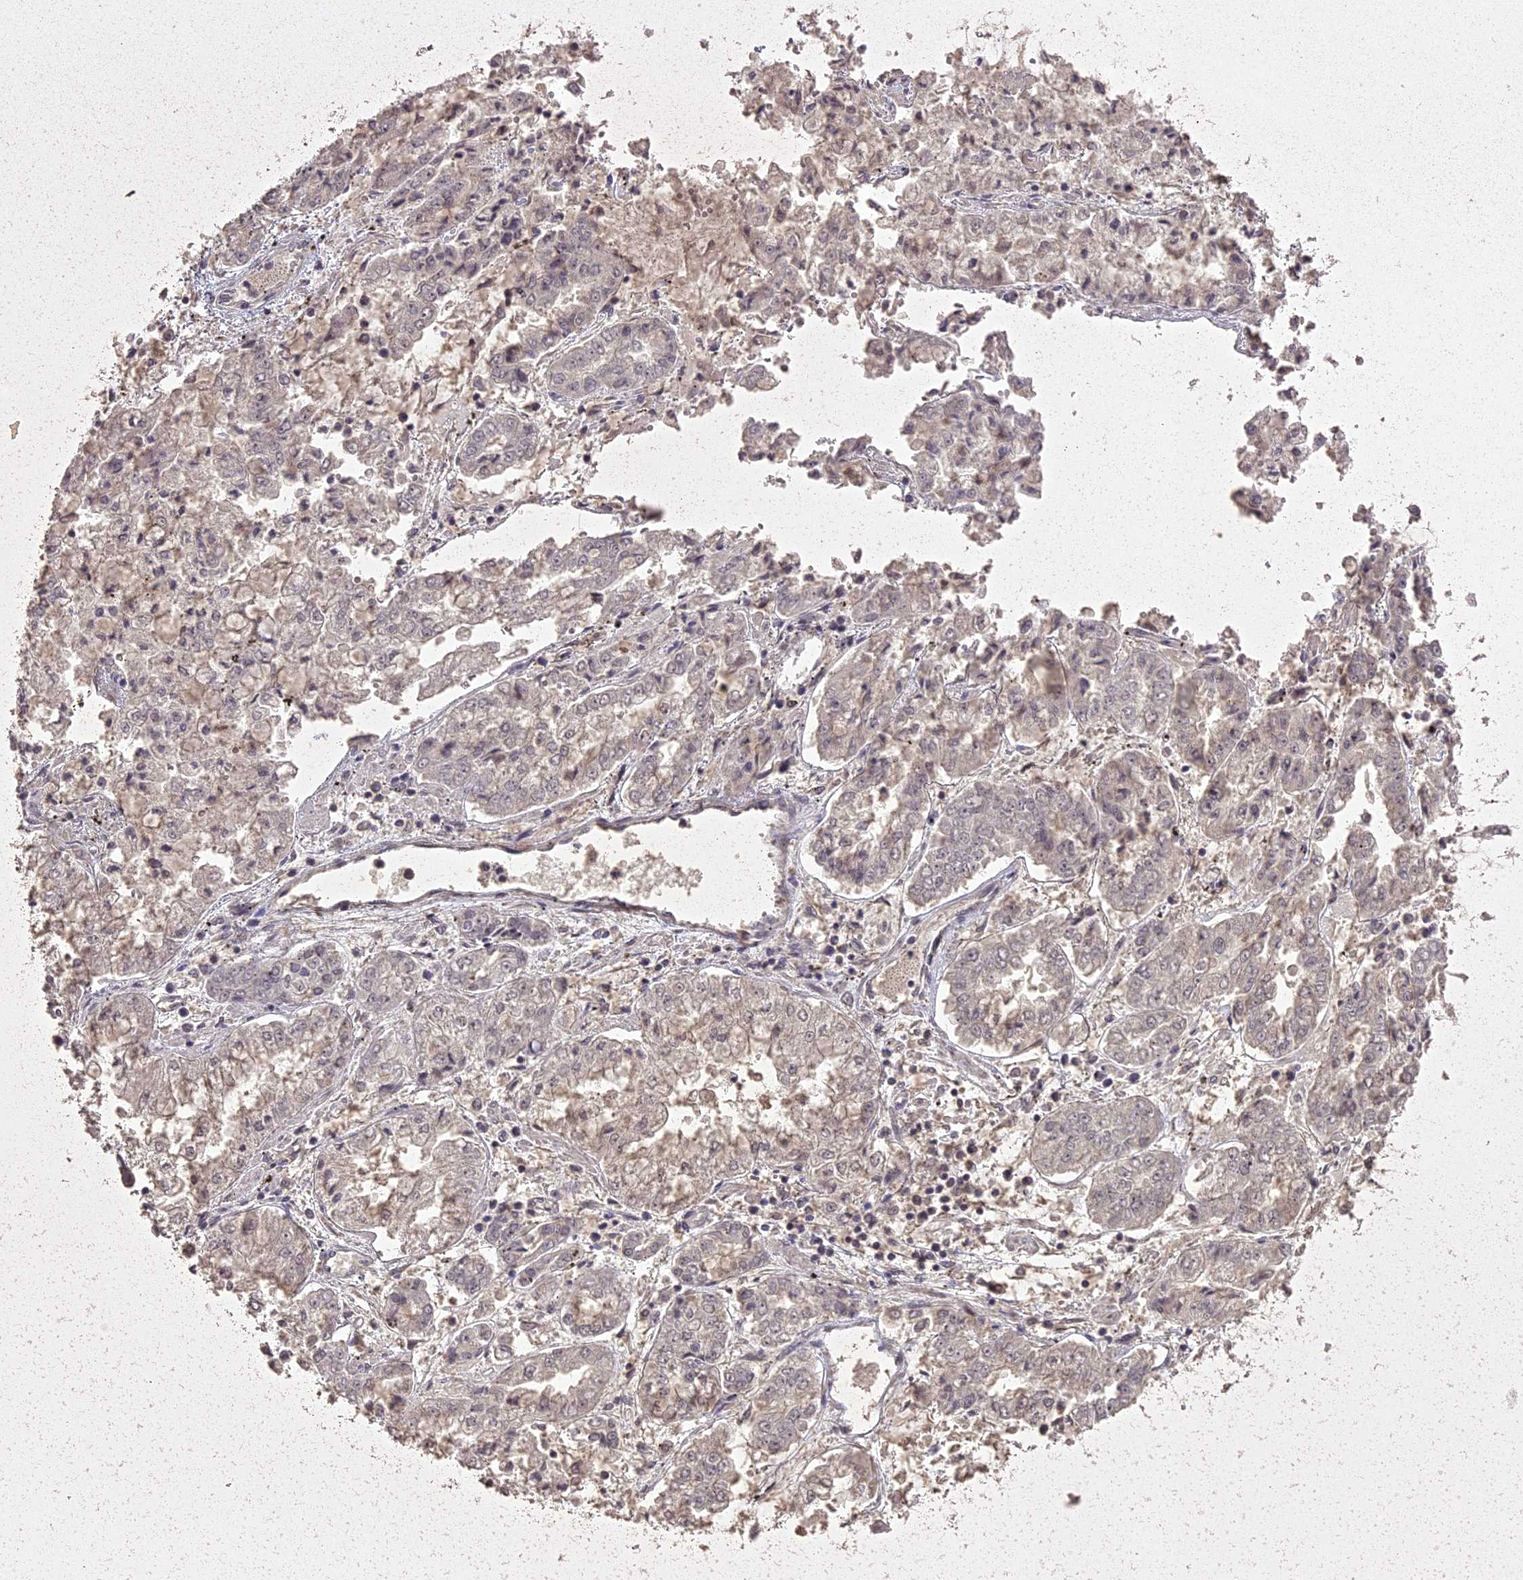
{"staining": {"intensity": "negative", "quantity": "none", "location": "none"}, "tissue": "stomach cancer", "cell_type": "Tumor cells", "image_type": "cancer", "snomed": [{"axis": "morphology", "description": "Adenocarcinoma, NOS"}, {"axis": "topography", "description": "Stomach"}], "caption": "An IHC photomicrograph of stomach cancer (adenocarcinoma) is shown. There is no staining in tumor cells of stomach cancer (adenocarcinoma).", "gene": "LIN37", "patient": {"sex": "male", "age": 76}}